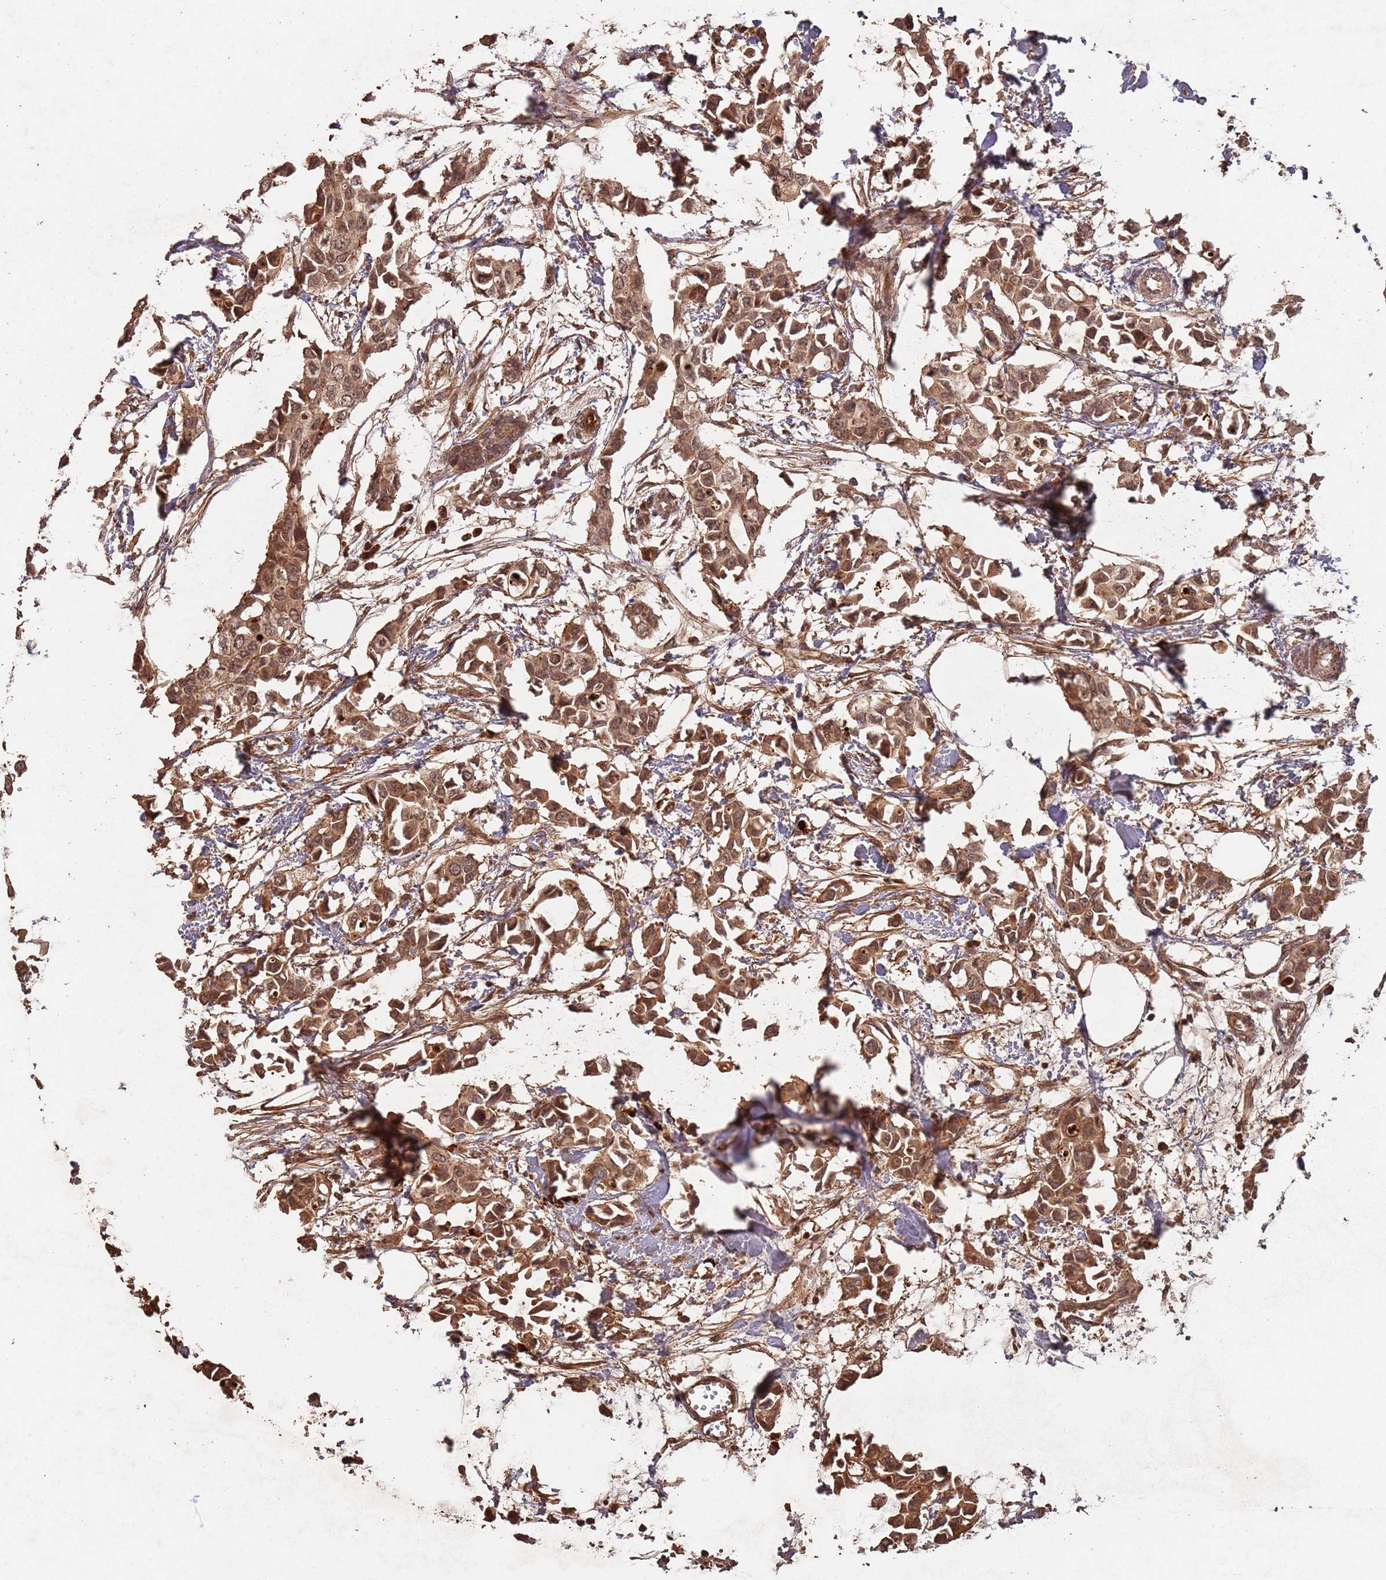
{"staining": {"intensity": "moderate", "quantity": ">75%", "location": "cytoplasmic/membranous,nuclear"}, "tissue": "breast cancer", "cell_type": "Tumor cells", "image_type": "cancer", "snomed": [{"axis": "morphology", "description": "Duct carcinoma"}, {"axis": "topography", "description": "Breast"}], "caption": "This is an image of IHC staining of breast intraductal carcinoma, which shows moderate staining in the cytoplasmic/membranous and nuclear of tumor cells.", "gene": "FRAT1", "patient": {"sex": "female", "age": 41}}